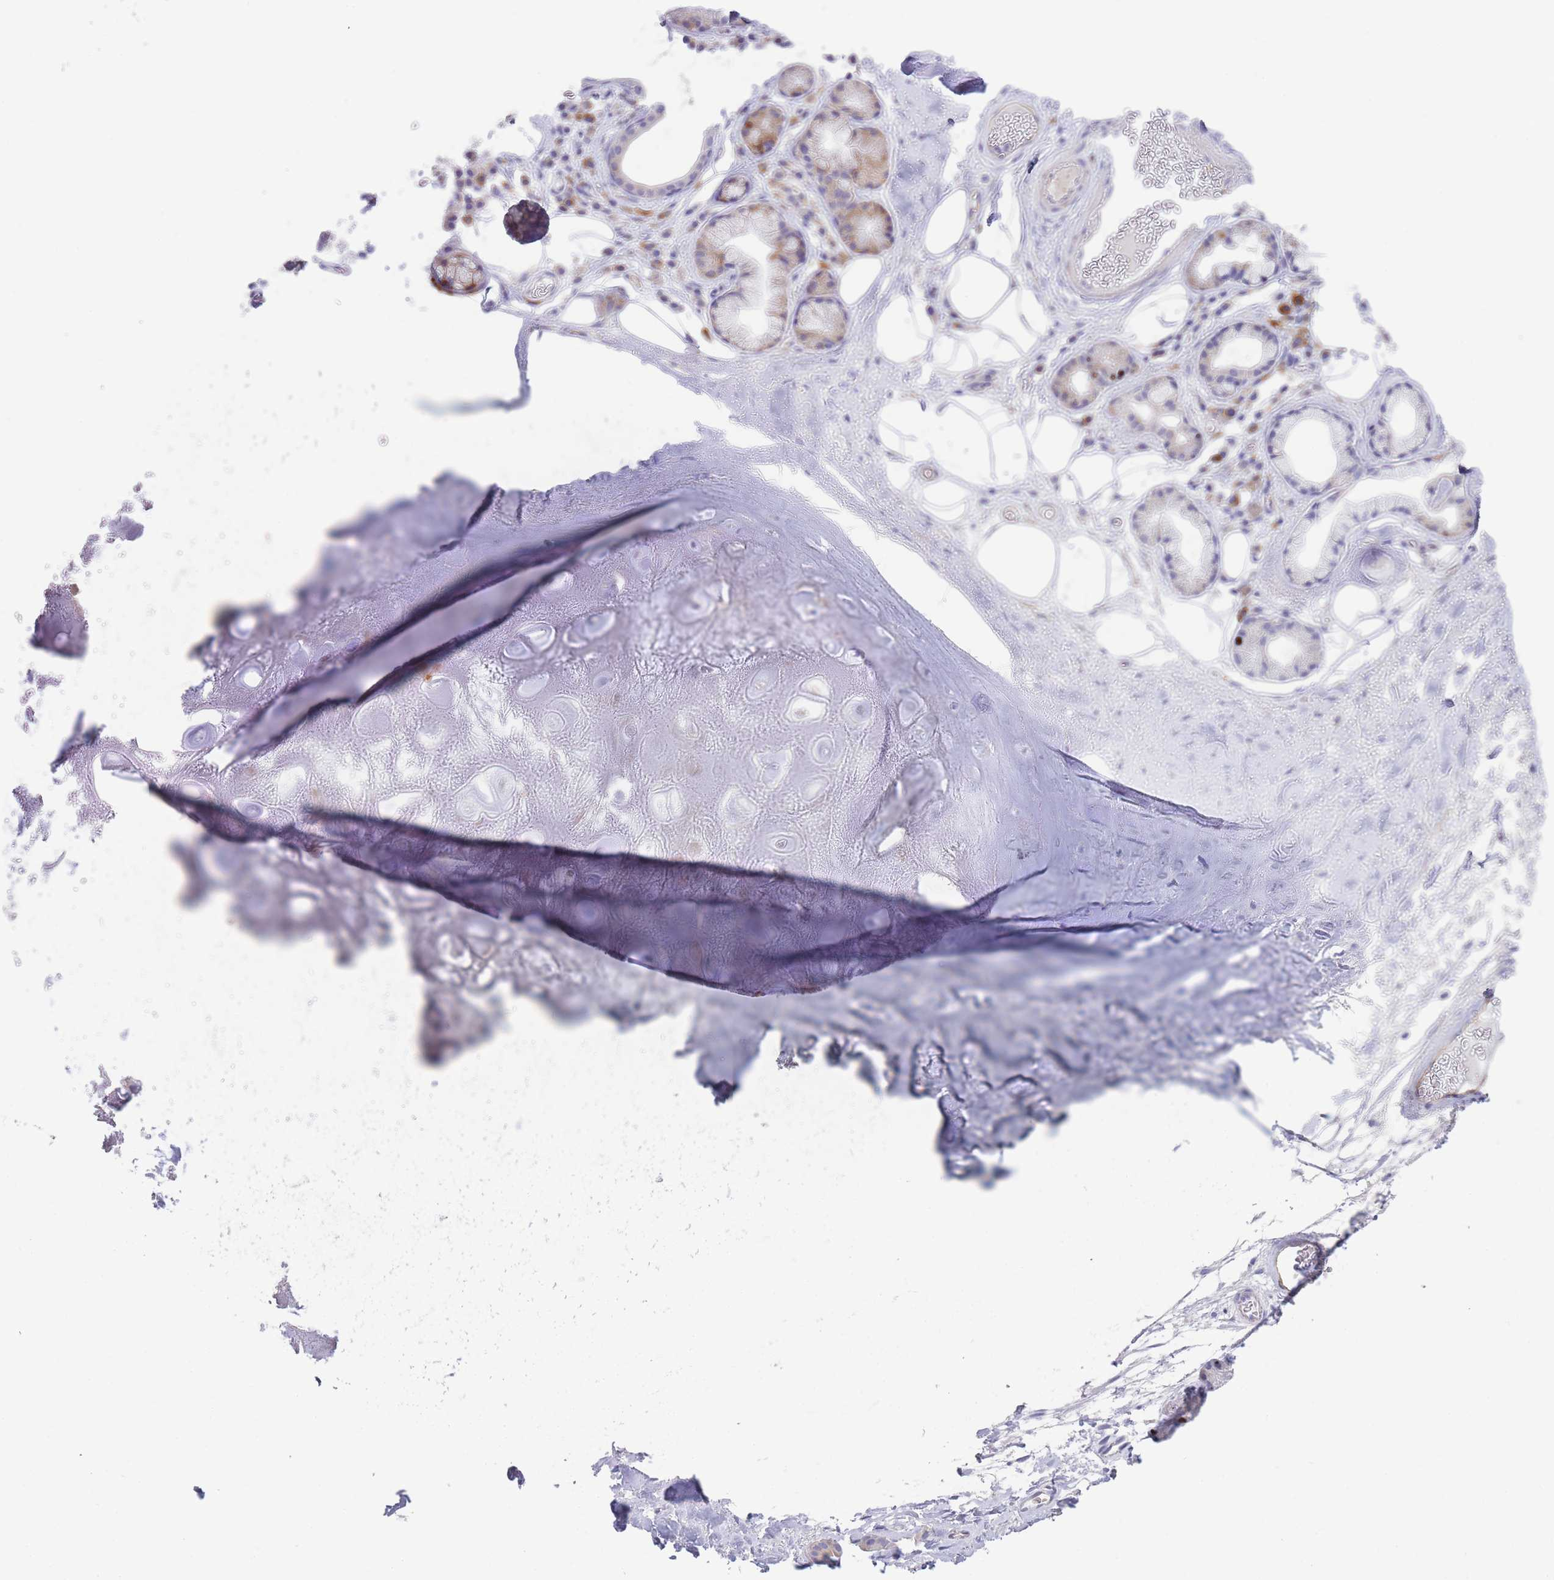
{"staining": {"intensity": "negative", "quantity": "none", "location": "none"}, "tissue": "adipose tissue", "cell_type": "Adipocytes", "image_type": "normal", "snomed": [{"axis": "morphology", "description": "Normal tissue, NOS"}, {"axis": "topography", "description": "Cartilage tissue"}], "caption": "A high-resolution photomicrograph shows immunohistochemistry (IHC) staining of unremarkable adipose tissue, which shows no significant expression in adipocytes. (Brightfield microscopy of DAB IHC at high magnification).", "gene": "DET1", "patient": {"sex": "male", "age": 81}}